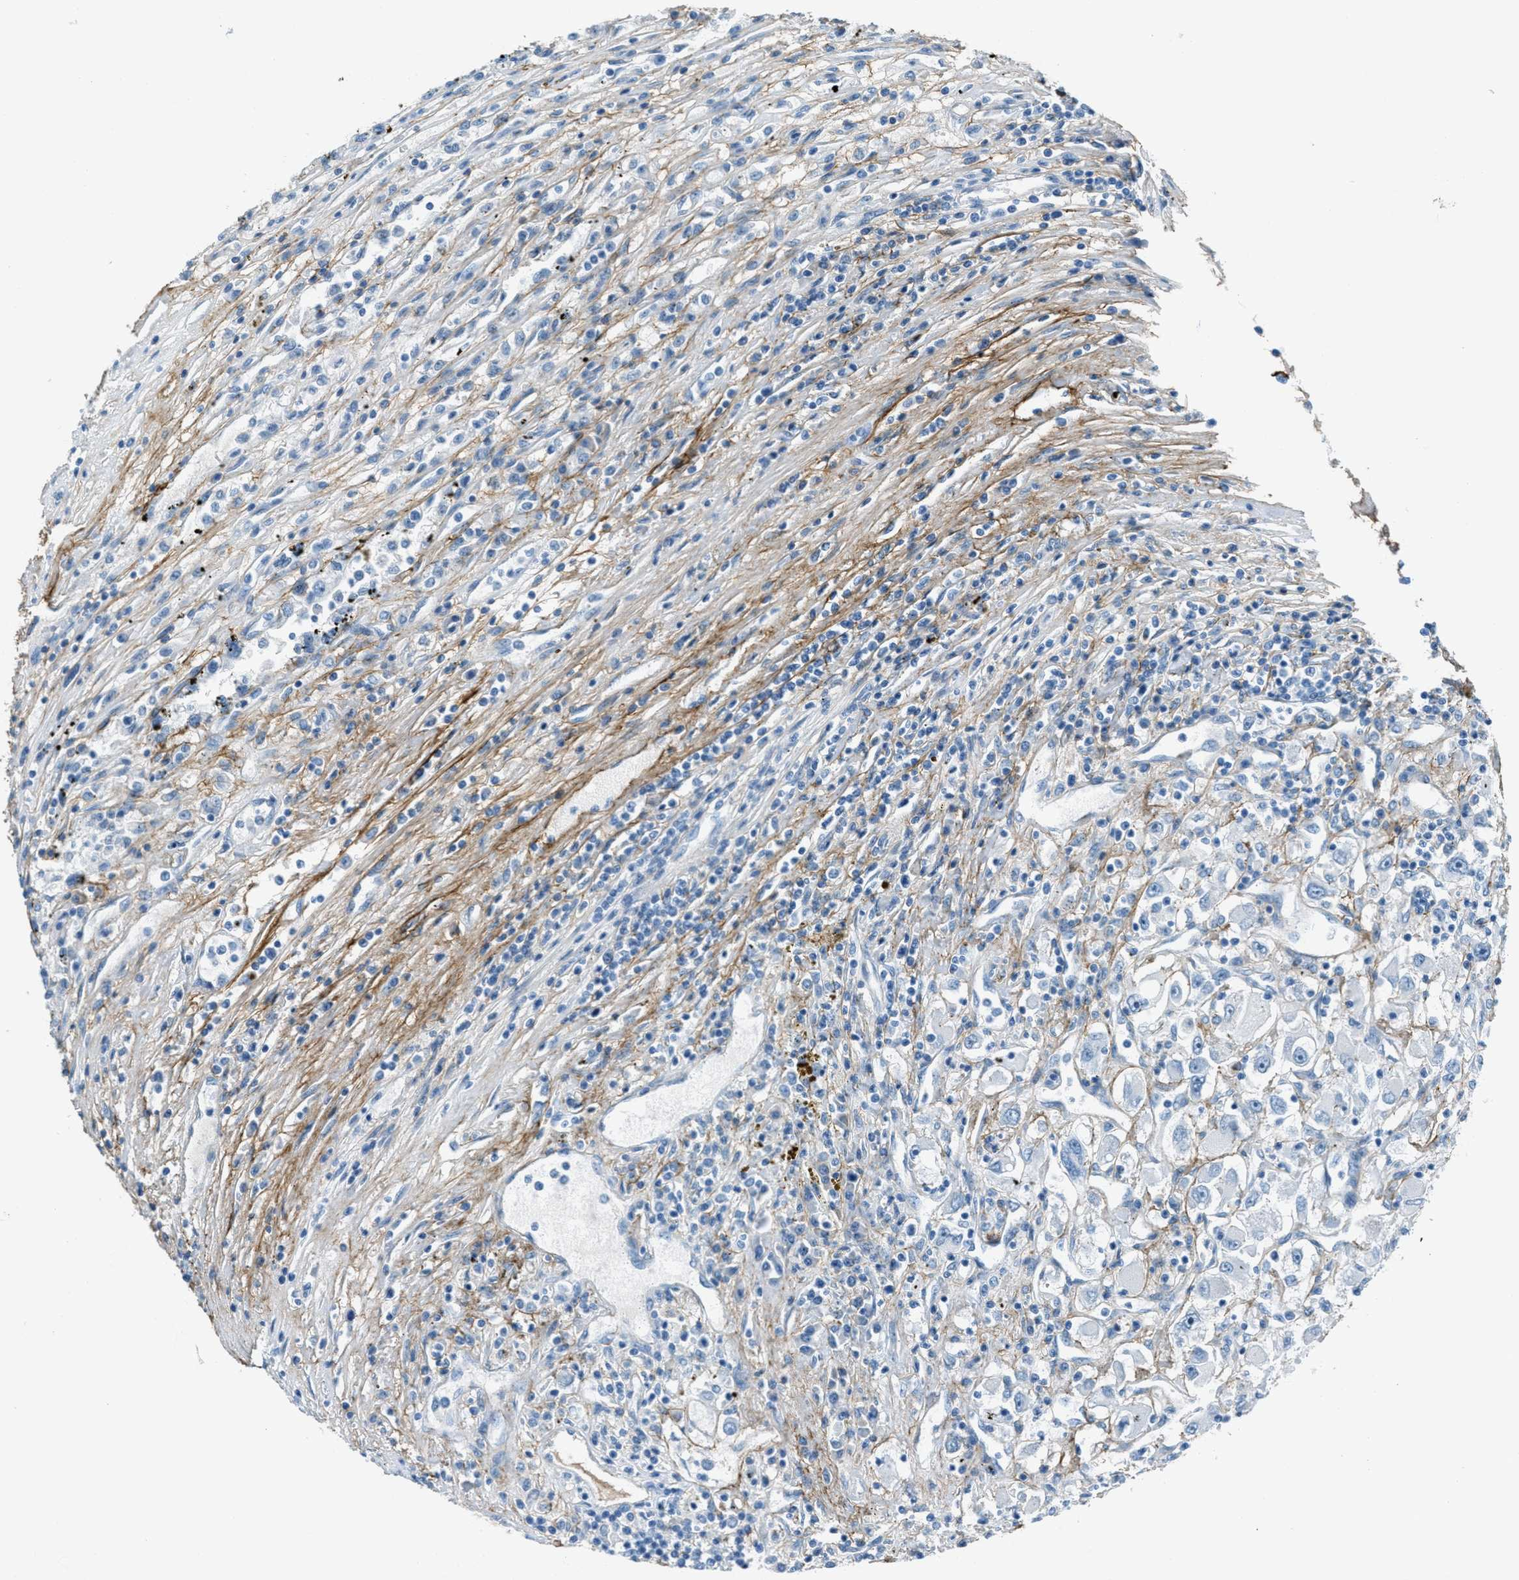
{"staining": {"intensity": "negative", "quantity": "none", "location": "none"}, "tissue": "renal cancer", "cell_type": "Tumor cells", "image_type": "cancer", "snomed": [{"axis": "morphology", "description": "Adenocarcinoma, NOS"}, {"axis": "topography", "description": "Kidney"}], "caption": "The image demonstrates no staining of tumor cells in renal adenocarcinoma. The staining was performed using DAB (3,3'-diaminobenzidine) to visualize the protein expression in brown, while the nuclei were stained in blue with hematoxylin (Magnification: 20x).", "gene": "FBN1", "patient": {"sex": "female", "age": 52}}